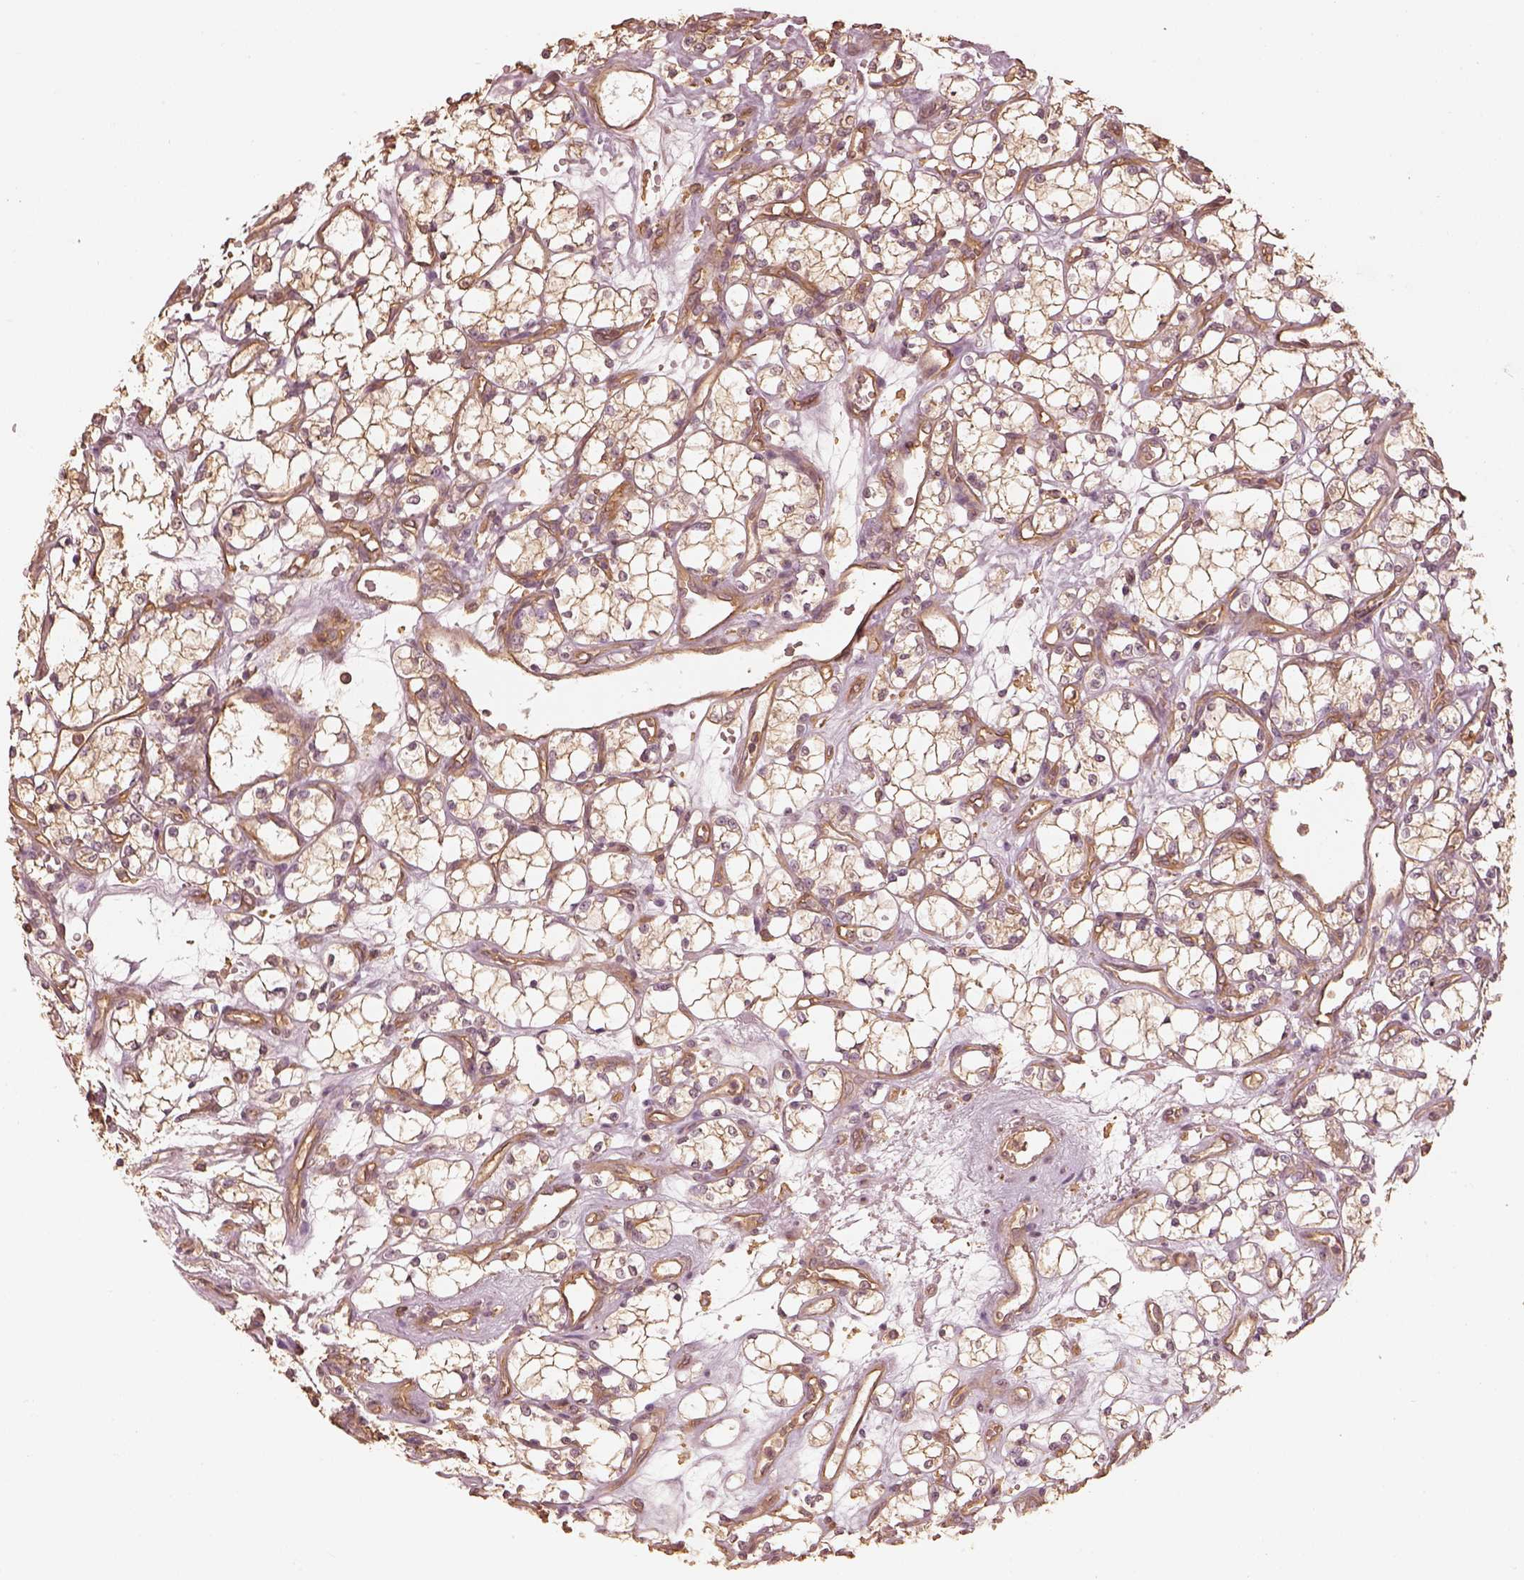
{"staining": {"intensity": "moderate", "quantity": ">75%", "location": "cytoplasmic/membranous"}, "tissue": "renal cancer", "cell_type": "Tumor cells", "image_type": "cancer", "snomed": [{"axis": "morphology", "description": "Adenocarcinoma, NOS"}, {"axis": "topography", "description": "Kidney"}], "caption": "Protein expression by immunohistochemistry (IHC) shows moderate cytoplasmic/membranous staining in approximately >75% of tumor cells in renal adenocarcinoma.", "gene": "WDR7", "patient": {"sex": "female", "age": 69}}